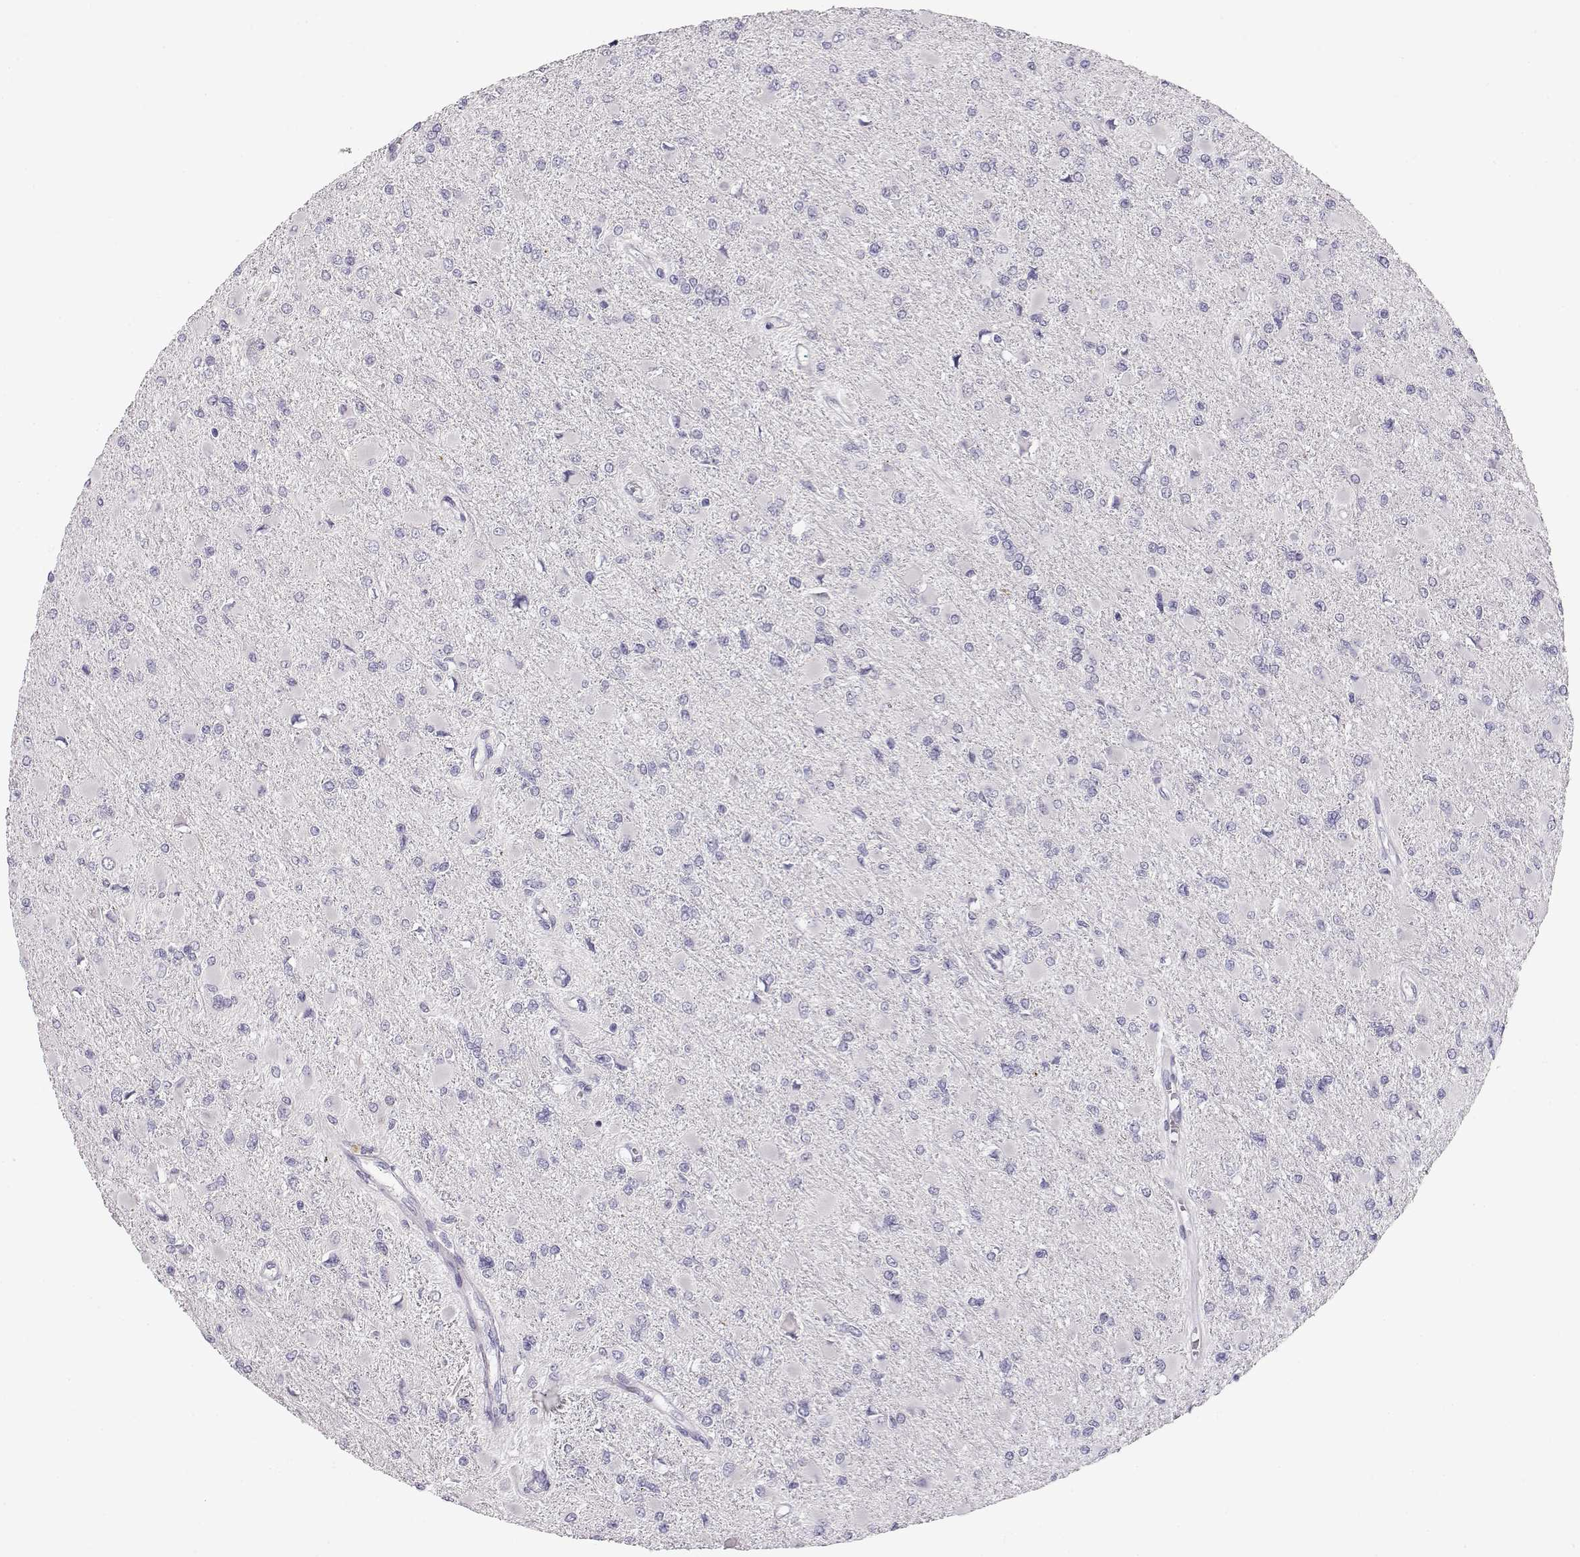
{"staining": {"intensity": "negative", "quantity": "none", "location": "none"}, "tissue": "glioma", "cell_type": "Tumor cells", "image_type": "cancer", "snomed": [{"axis": "morphology", "description": "Glioma, malignant, High grade"}, {"axis": "topography", "description": "Cerebral cortex"}], "caption": "Immunohistochemistry (IHC) of human glioma displays no positivity in tumor cells.", "gene": "TTC26", "patient": {"sex": "female", "age": 36}}